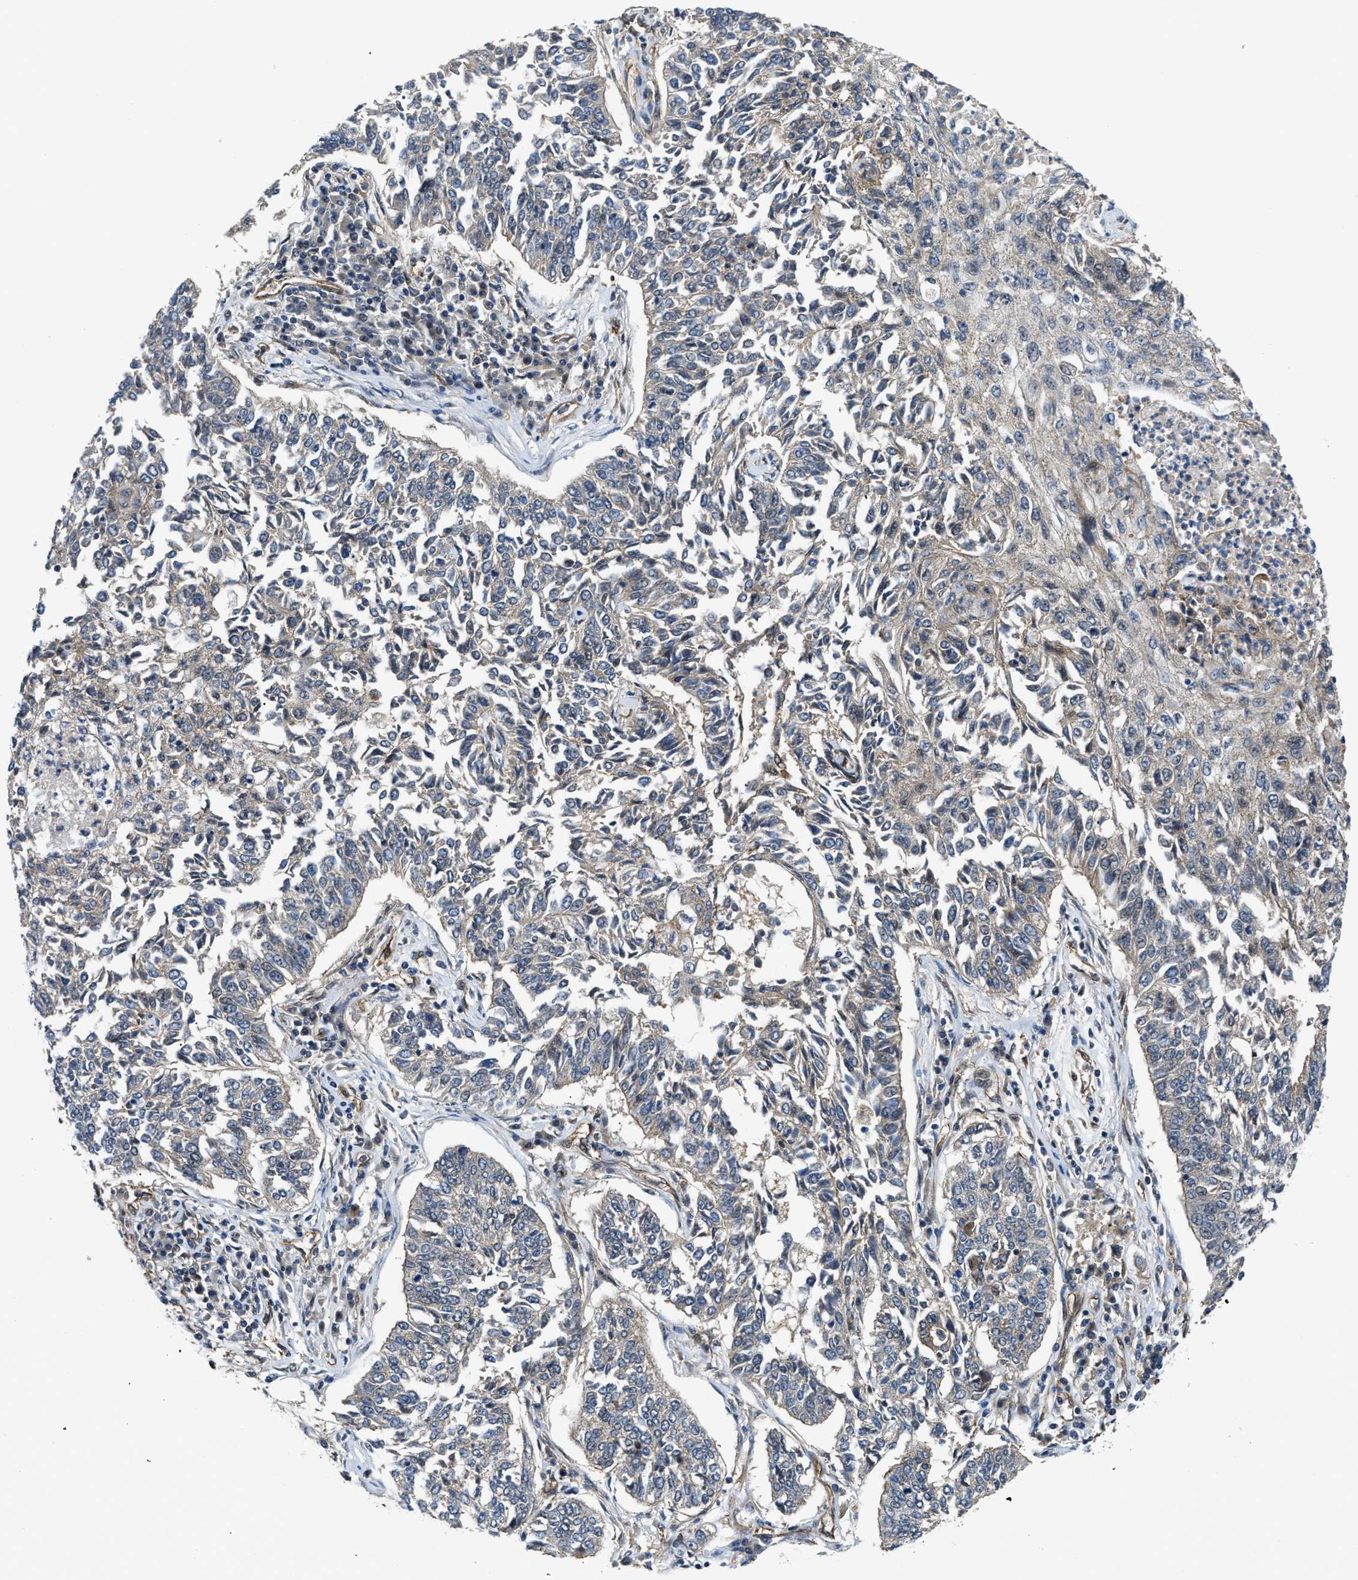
{"staining": {"intensity": "weak", "quantity": "<25%", "location": "cytoplasmic/membranous"}, "tissue": "lung cancer", "cell_type": "Tumor cells", "image_type": "cancer", "snomed": [{"axis": "morphology", "description": "Normal tissue, NOS"}, {"axis": "morphology", "description": "Squamous cell carcinoma, NOS"}, {"axis": "topography", "description": "Cartilage tissue"}, {"axis": "topography", "description": "Bronchus"}, {"axis": "topography", "description": "Lung"}], "caption": "DAB (3,3'-diaminobenzidine) immunohistochemical staining of human lung cancer (squamous cell carcinoma) exhibits no significant positivity in tumor cells.", "gene": "COPS2", "patient": {"sex": "female", "age": 49}}